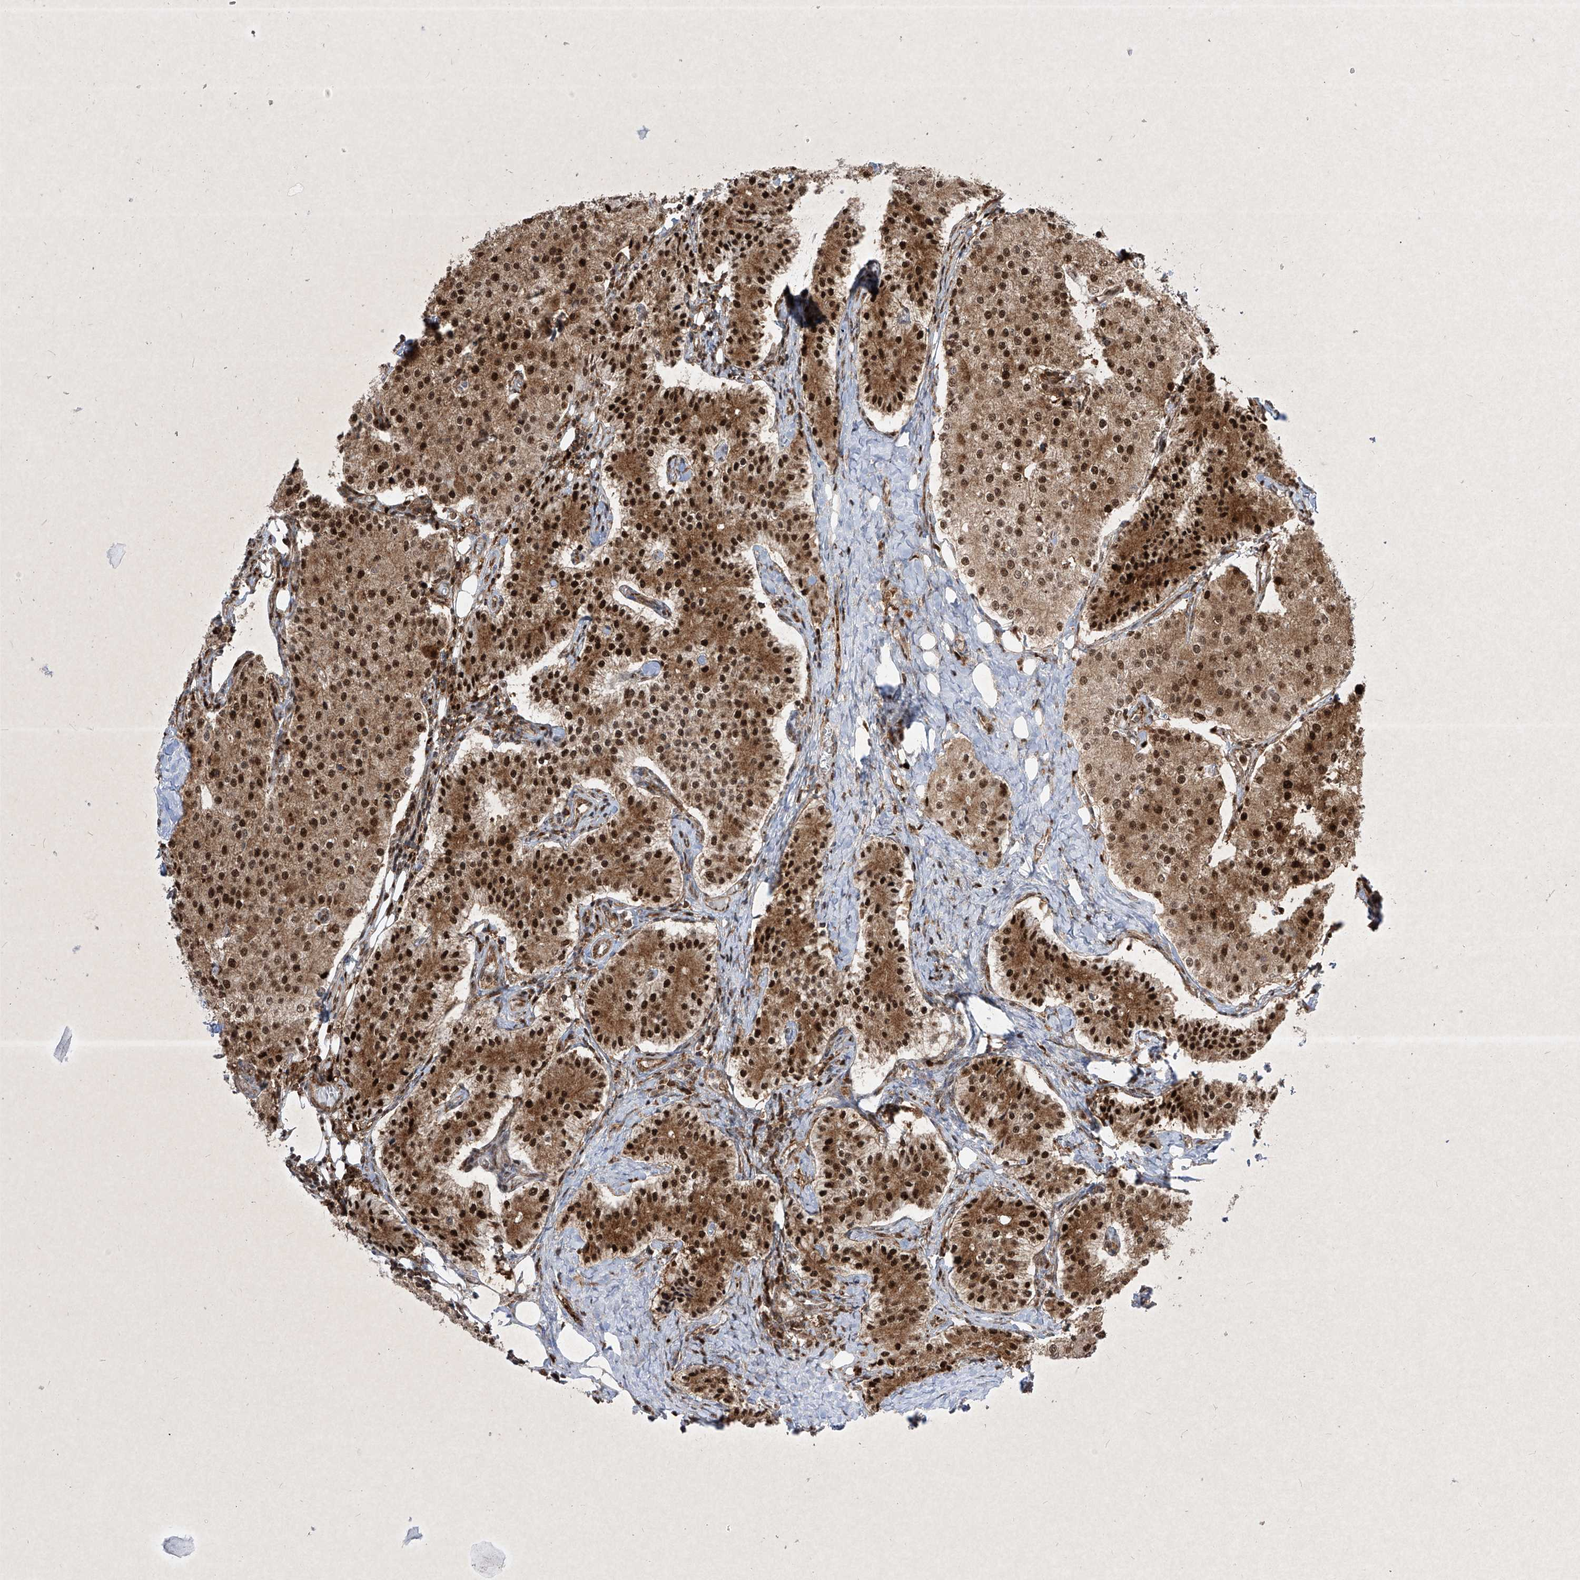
{"staining": {"intensity": "strong", "quantity": ">75%", "location": "cytoplasmic/membranous,nuclear"}, "tissue": "carcinoid", "cell_type": "Tumor cells", "image_type": "cancer", "snomed": [{"axis": "morphology", "description": "Carcinoid, malignant, NOS"}, {"axis": "topography", "description": "Colon"}], "caption": "Protein staining exhibits strong cytoplasmic/membranous and nuclear expression in about >75% of tumor cells in carcinoid. The staining was performed using DAB to visualize the protein expression in brown, while the nuclei were stained in blue with hematoxylin (Magnification: 20x).", "gene": "PSMB10", "patient": {"sex": "female", "age": 52}}